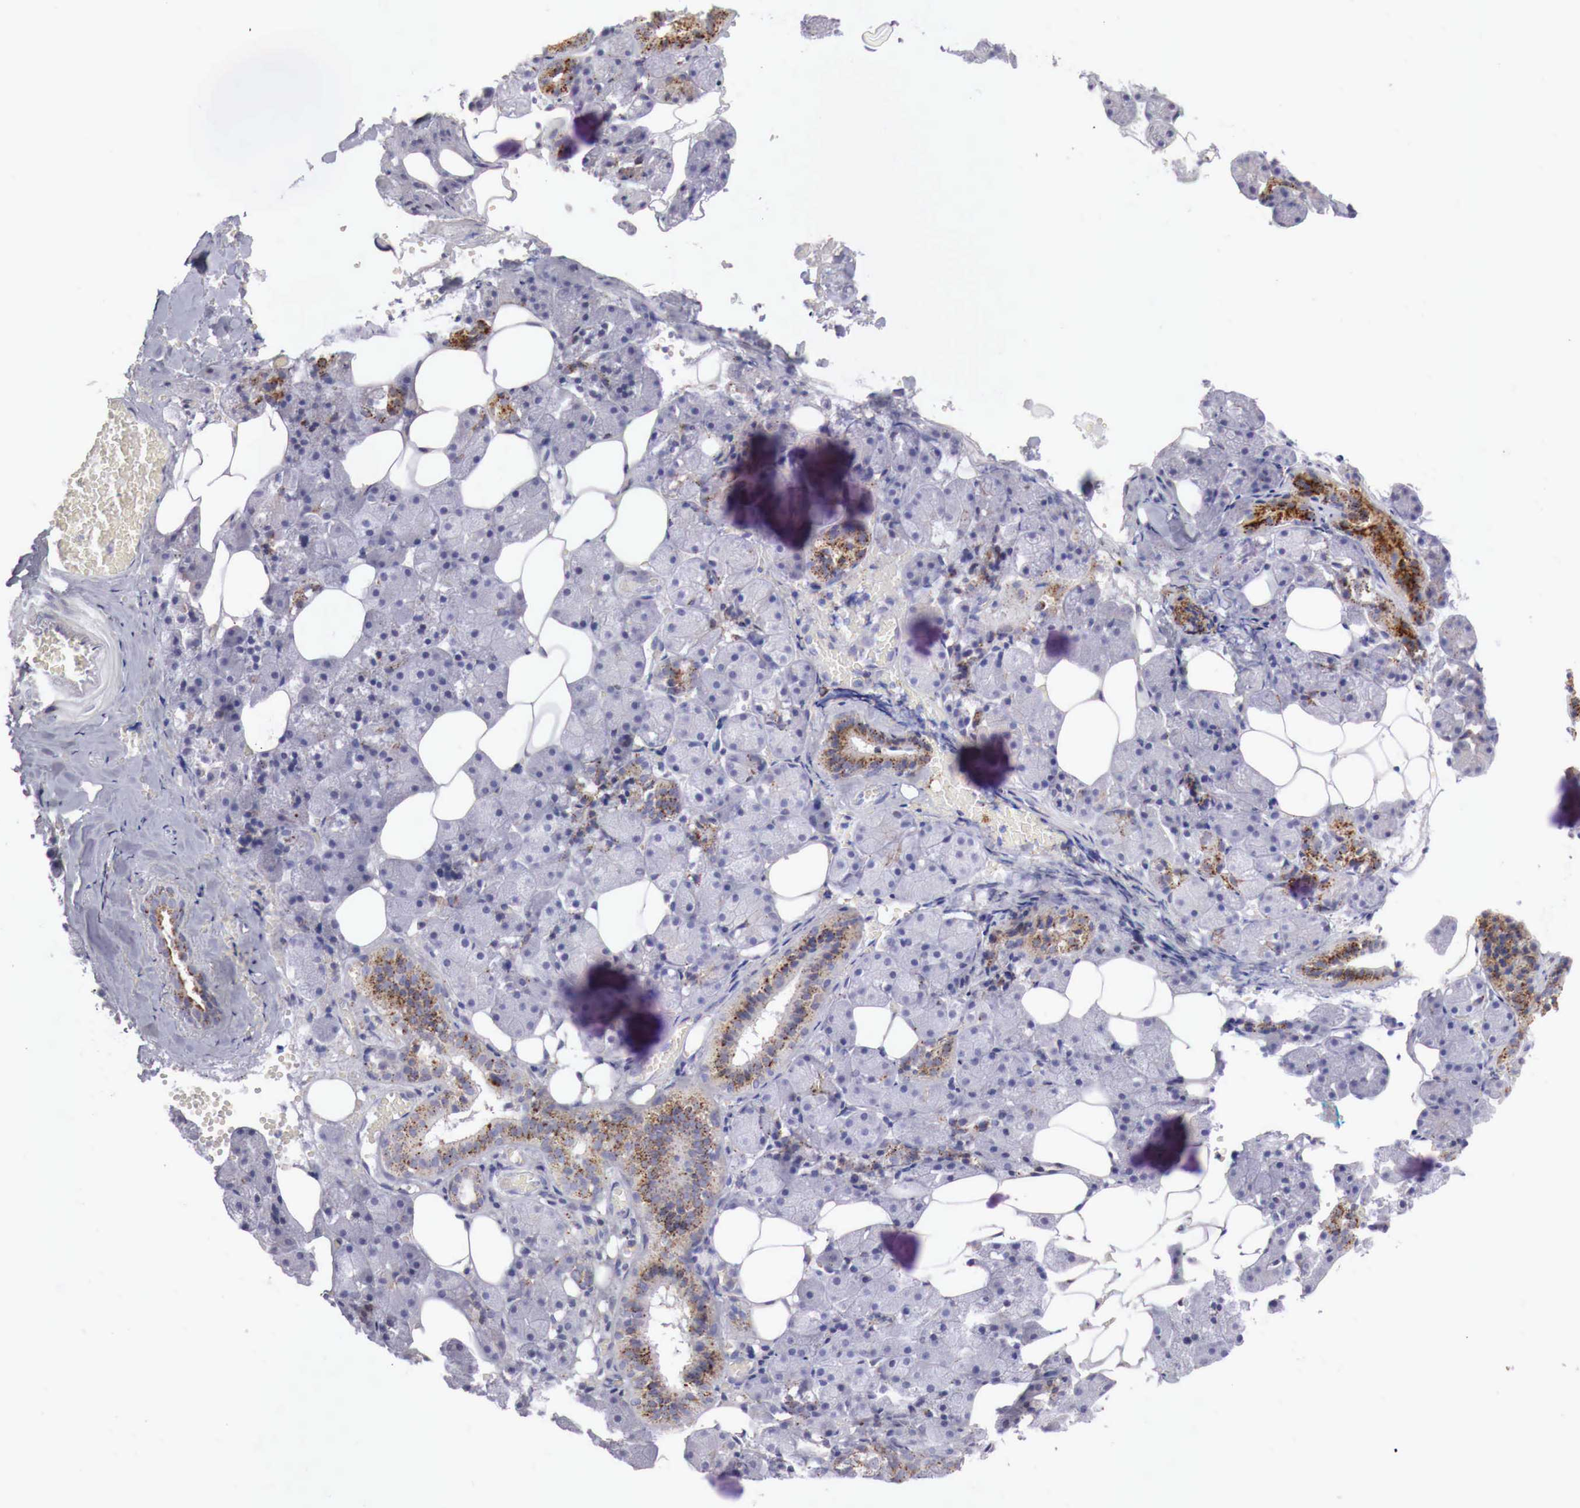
{"staining": {"intensity": "moderate", "quantity": "<25%", "location": "cytoplasmic/membranous"}, "tissue": "salivary gland", "cell_type": "Glandular cells", "image_type": "normal", "snomed": [{"axis": "morphology", "description": "Normal tissue, NOS"}, {"axis": "topography", "description": "Salivary gland"}], "caption": "A micrograph showing moderate cytoplasmic/membranous staining in approximately <25% of glandular cells in benign salivary gland, as visualized by brown immunohistochemical staining.", "gene": "GLA", "patient": {"sex": "female", "age": 55}}